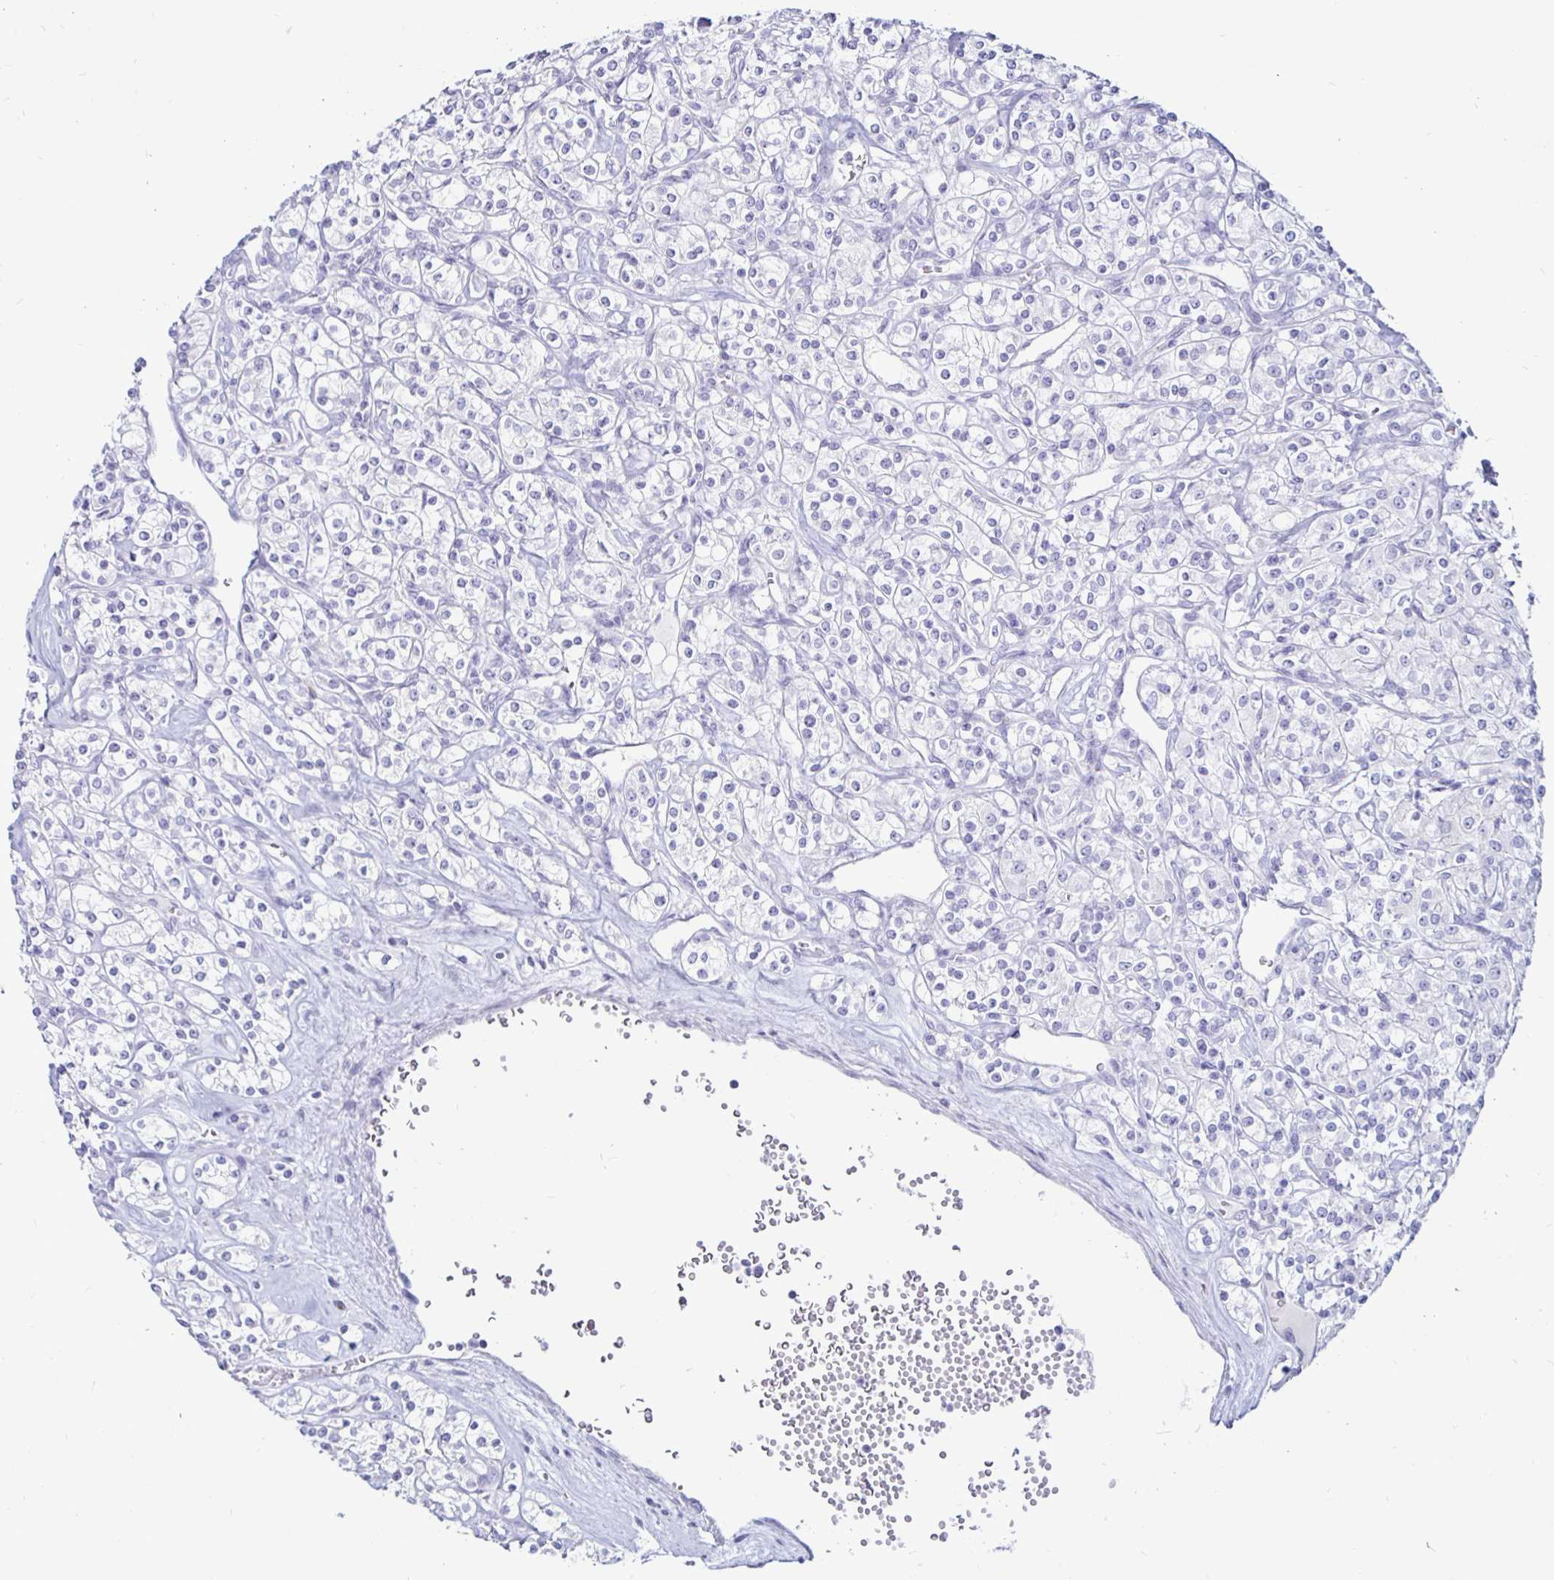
{"staining": {"intensity": "negative", "quantity": "none", "location": "none"}, "tissue": "renal cancer", "cell_type": "Tumor cells", "image_type": "cancer", "snomed": [{"axis": "morphology", "description": "Adenocarcinoma, NOS"}, {"axis": "topography", "description": "Kidney"}], "caption": "The histopathology image demonstrates no significant staining in tumor cells of renal adenocarcinoma. Nuclei are stained in blue.", "gene": "TIMP1", "patient": {"sex": "male", "age": 77}}